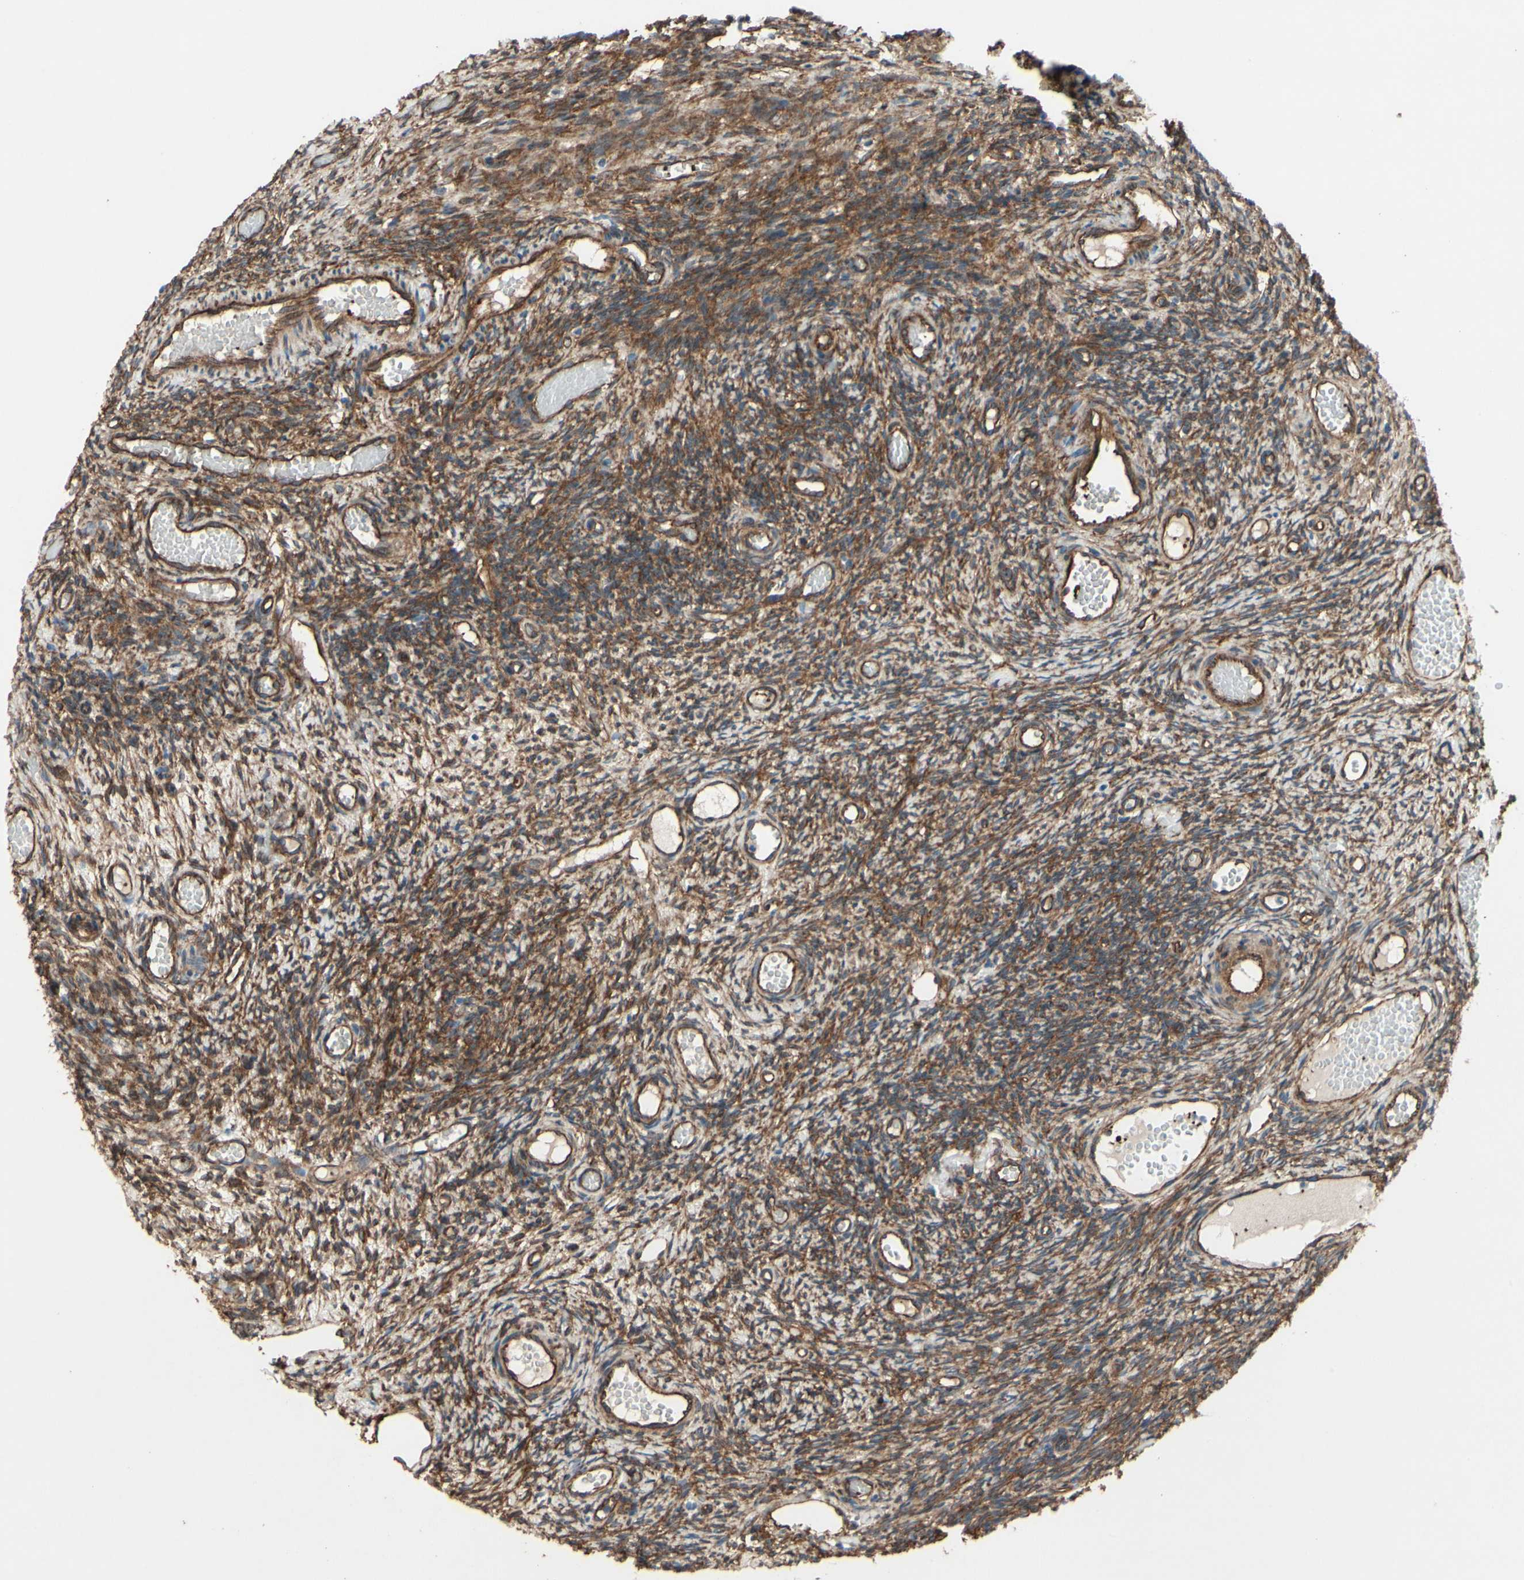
{"staining": {"intensity": "moderate", "quantity": ">75%", "location": "cytoplasmic/membranous"}, "tissue": "ovary", "cell_type": "Ovarian stroma cells", "image_type": "normal", "snomed": [{"axis": "morphology", "description": "Normal tissue, NOS"}, {"axis": "topography", "description": "Ovary"}], "caption": "Immunohistochemistry micrograph of unremarkable ovary stained for a protein (brown), which displays medium levels of moderate cytoplasmic/membranous staining in approximately >75% of ovarian stroma cells.", "gene": "CTTNBP2", "patient": {"sex": "female", "age": 35}}